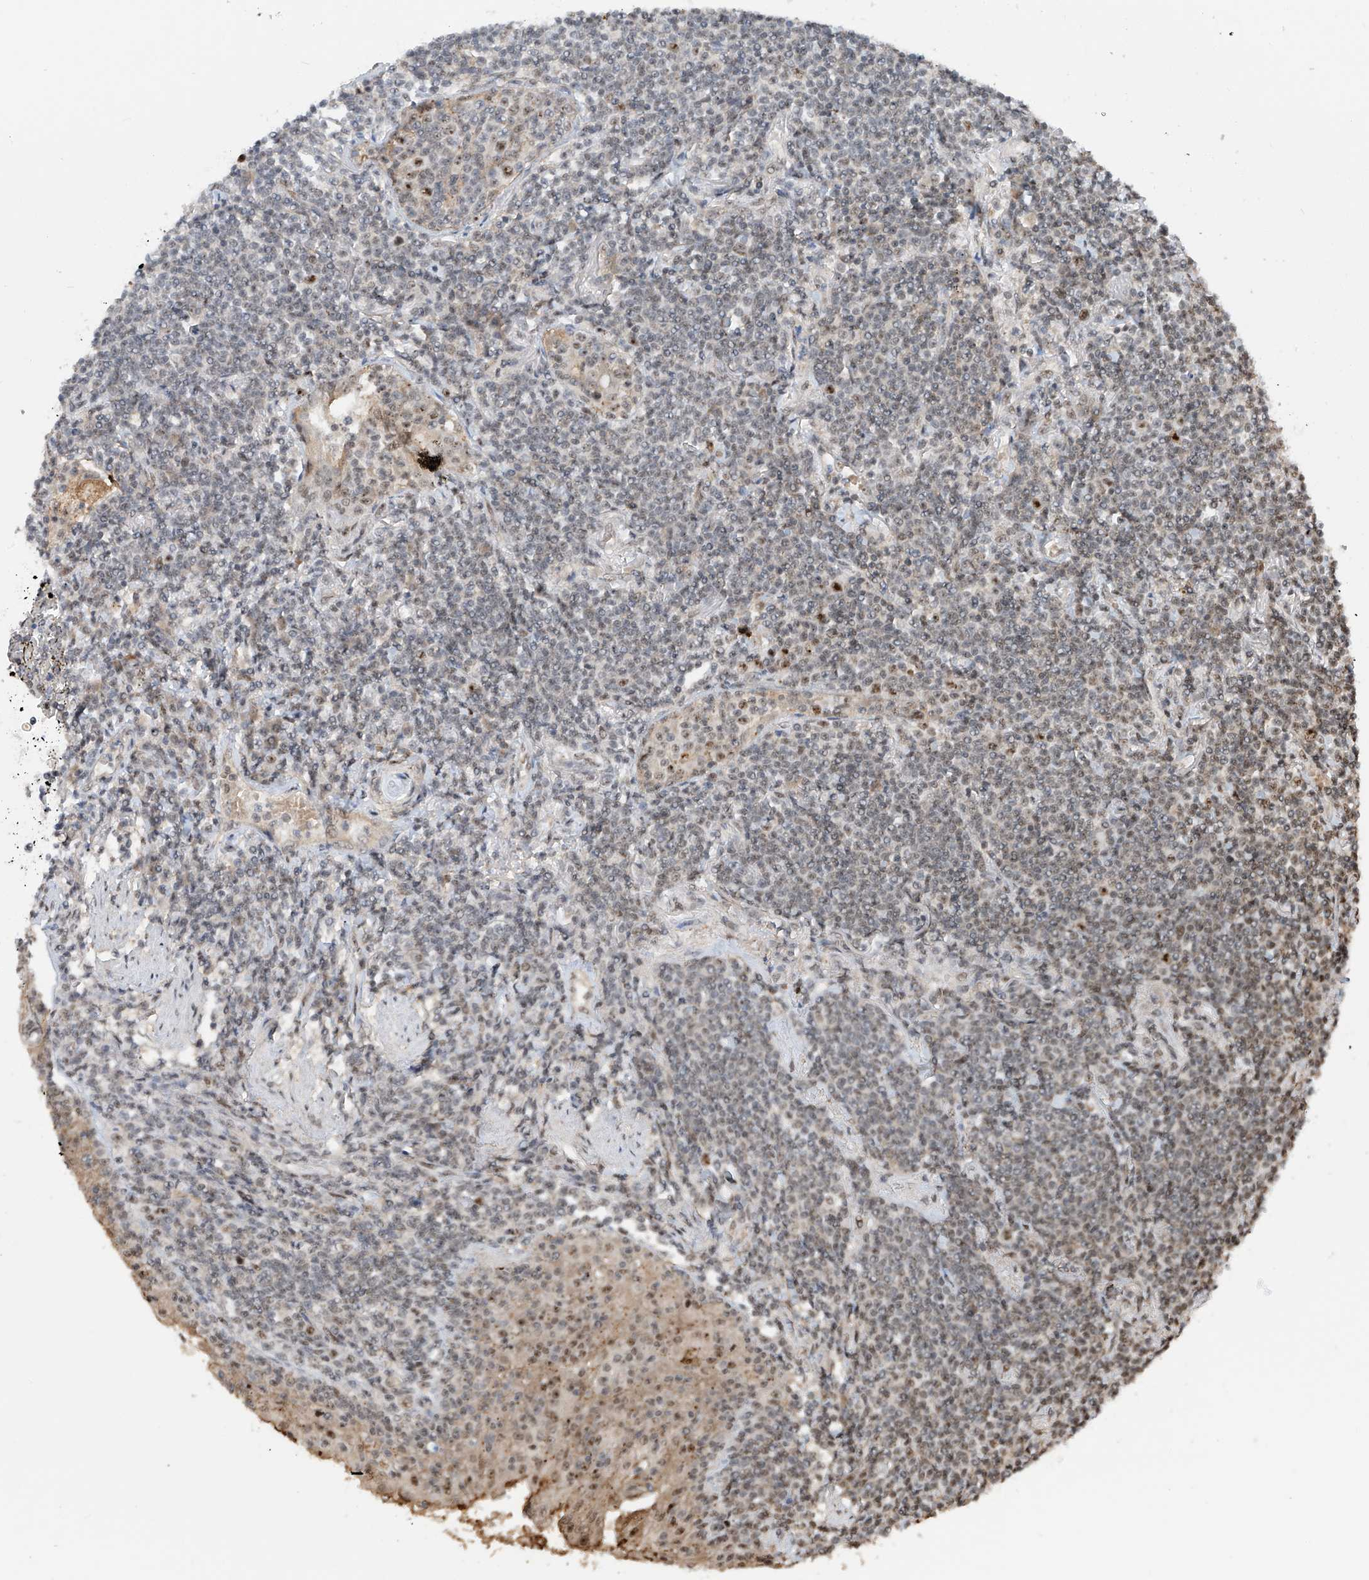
{"staining": {"intensity": "negative", "quantity": "none", "location": "none"}, "tissue": "lymphoma", "cell_type": "Tumor cells", "image_type": "cancer", "snomed": [{"axis": "morphology", "description": "Malignant lymphoma, non-Hodgkin's type, Low grade"}, {"axis": "topography", "description": "Lung"}], "caption": "An image of lymphoma stained for a protein demonstrates no brown staining in tumor cells.", "gene": "C1orf131", "patient": {"sex": "female", "age": 71}}